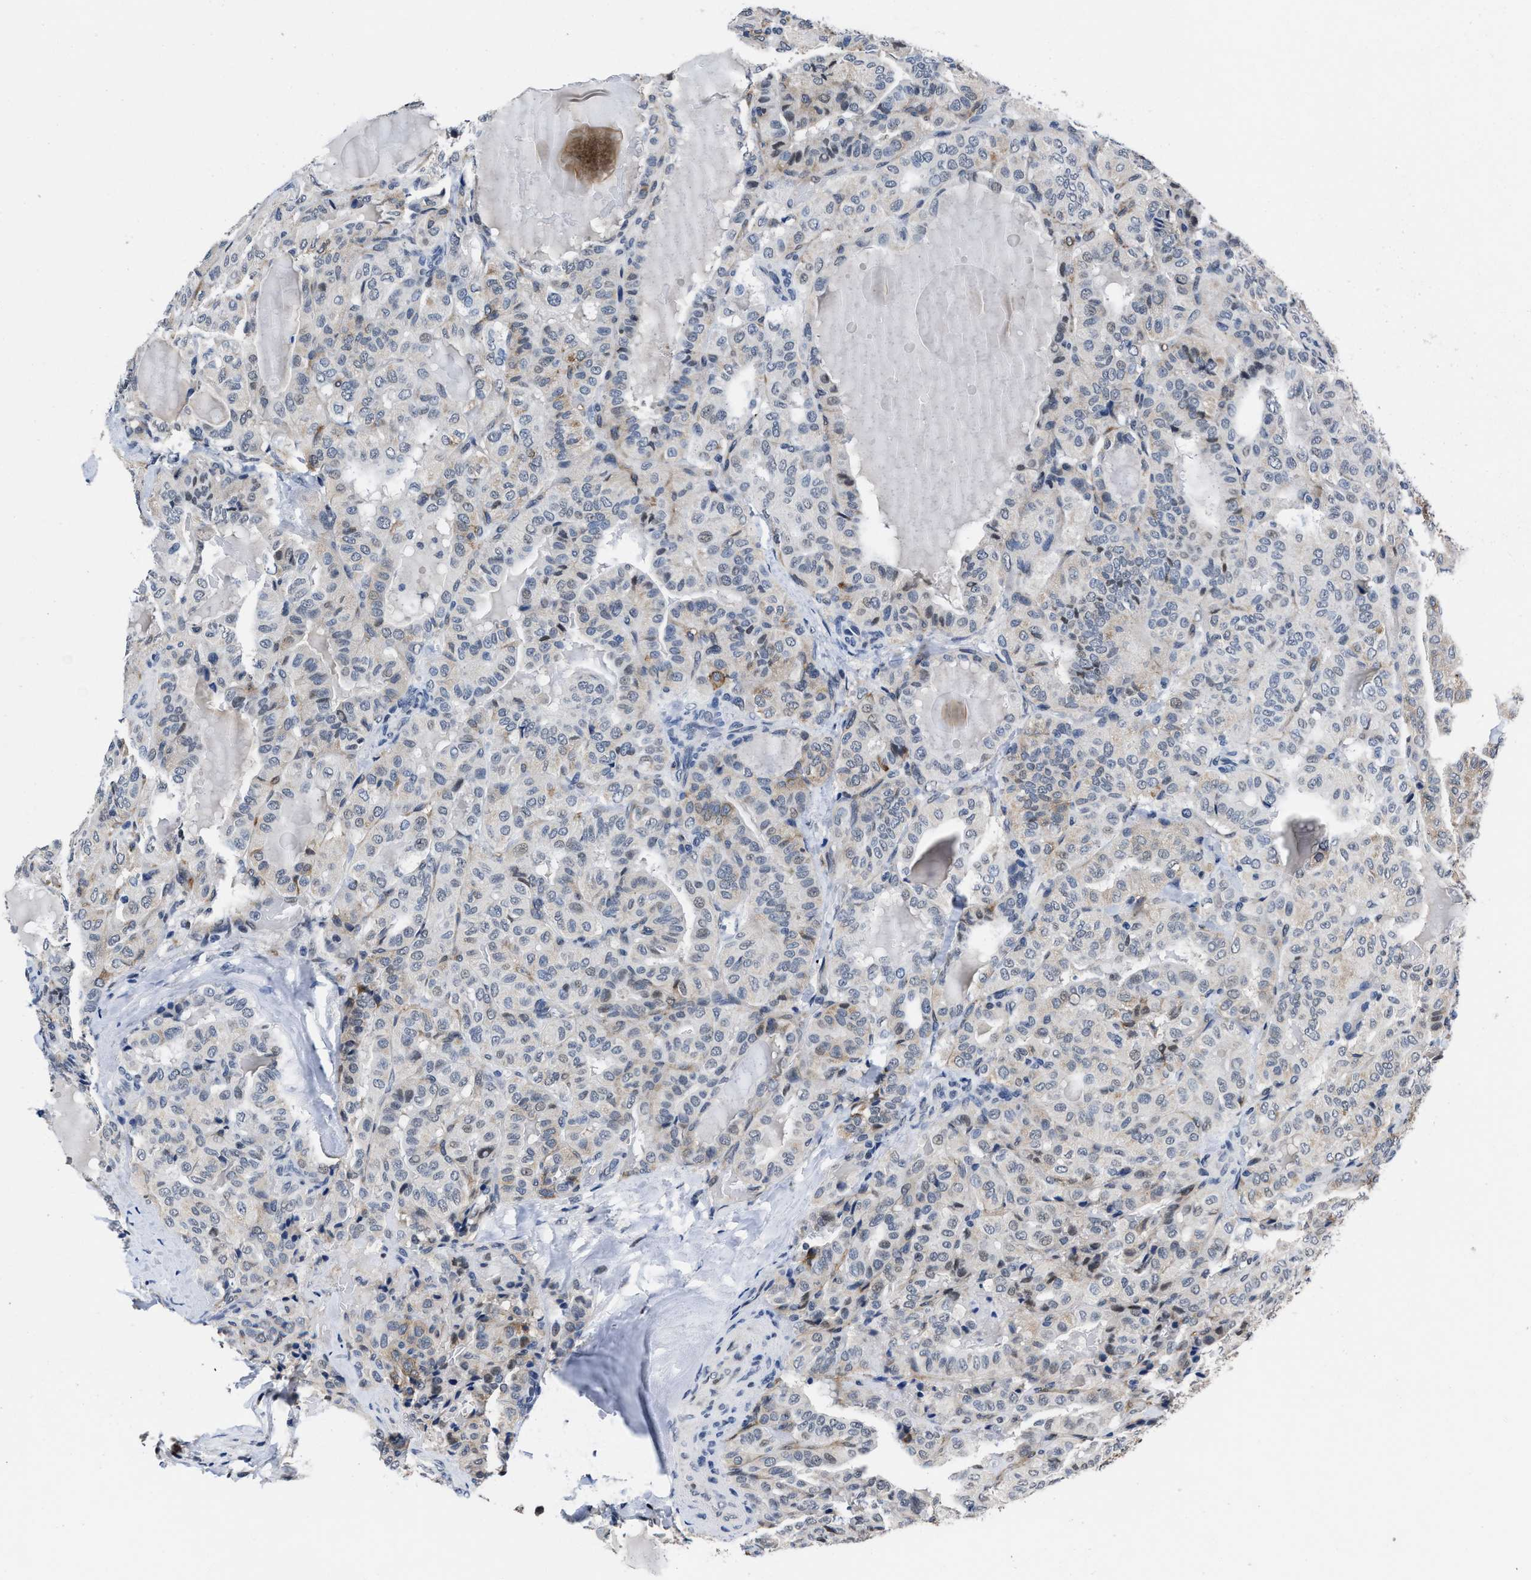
{"staining": {"intensity": "negative", "quantity": "none", "location": "none"}, "tissue": "thyroid cancer", "cell_type": "Tumor cells", "image_type": "cancer", "snomed": [{"axis": "morphology", "description": "Papillary adenocarcinoma, NOS"}, {"axis": "topography", "description": "Thyroid gland"}], "caption": "Immunohistochemical staining of papillary adenocarcinoma (thyroid) reveals no significant positivity in tumor cells.", "gene": "MARCKSL1", "patient": {"sex": "male", "age": 77}}